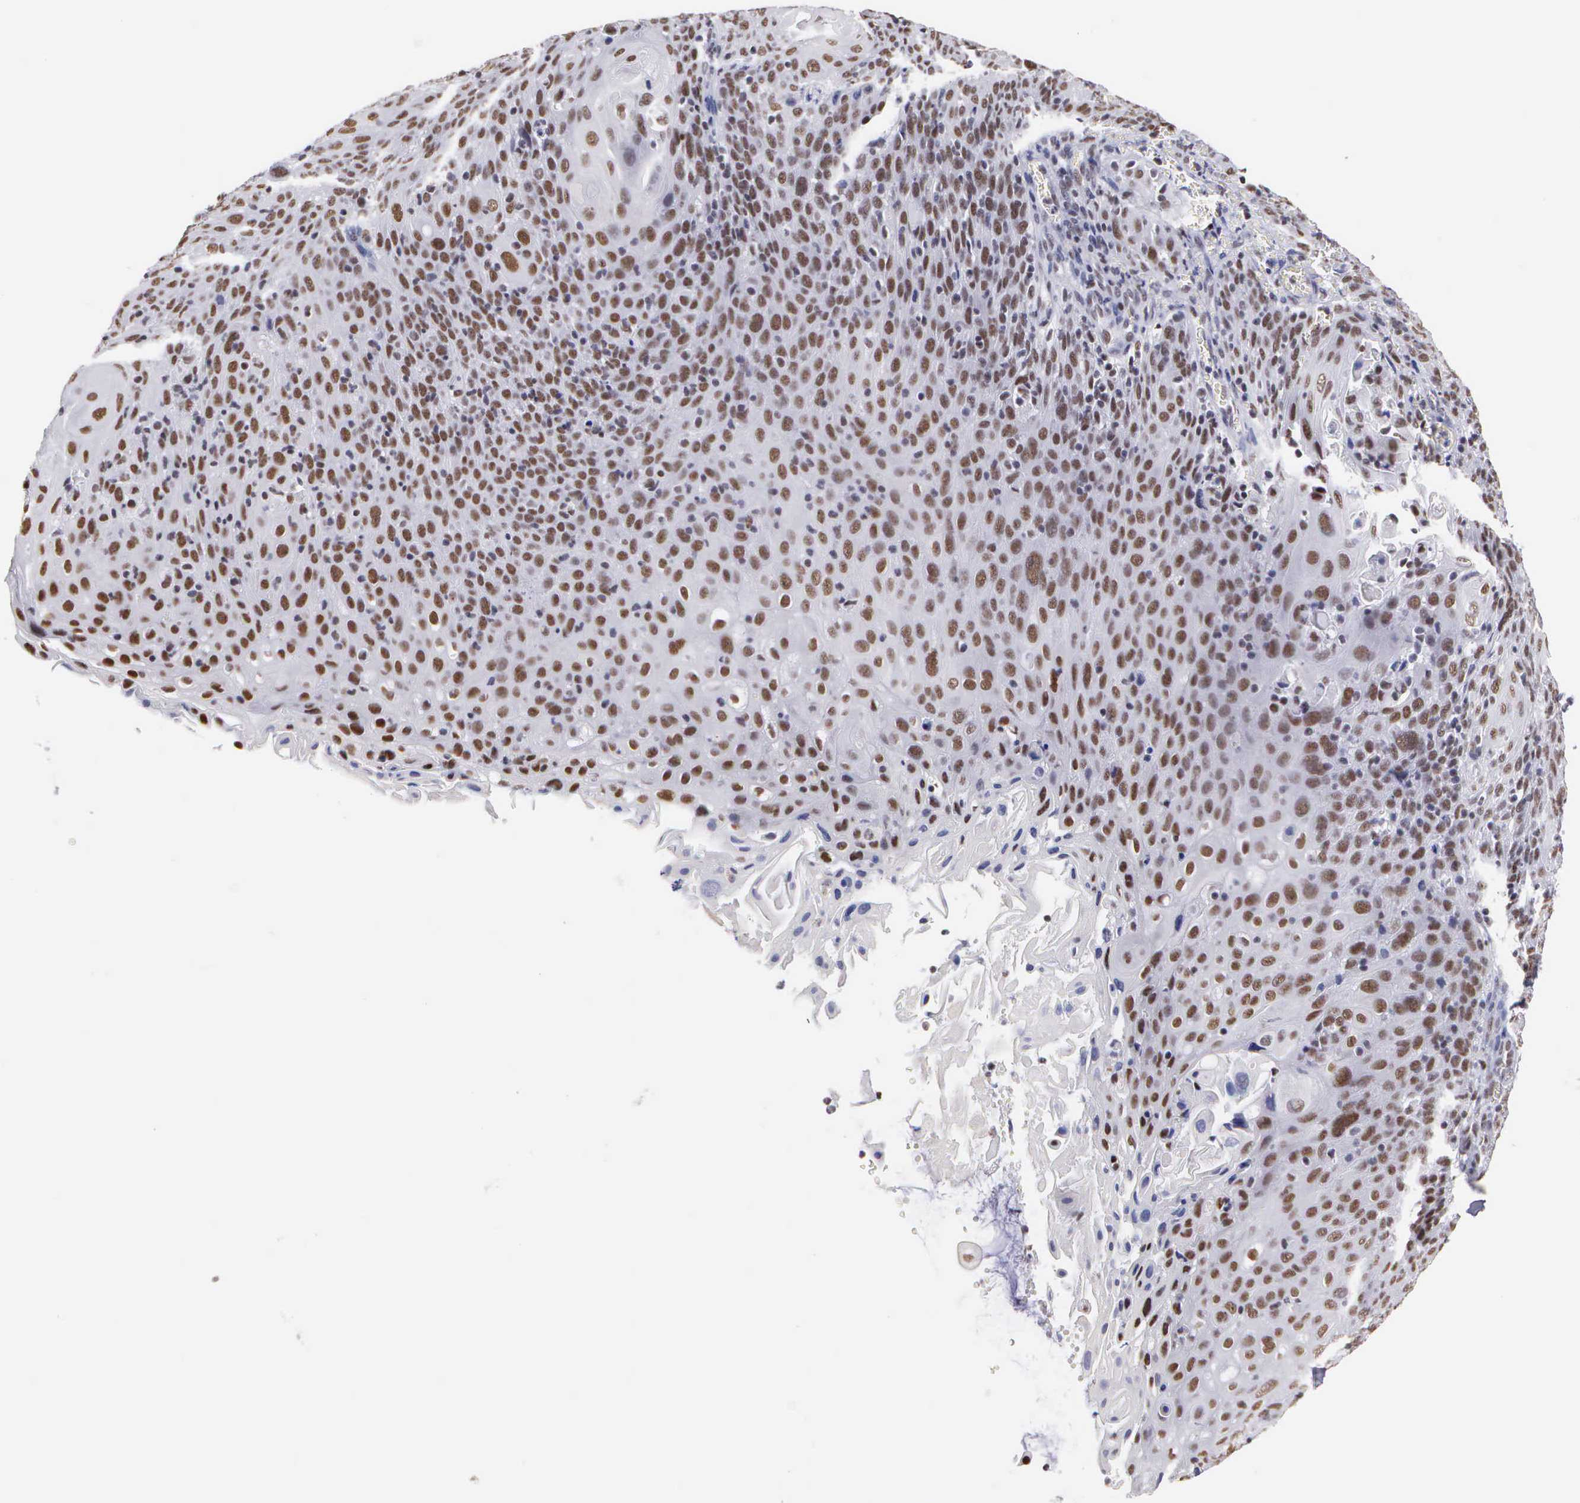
{"staining": {"intensity": "strong", "quantity": ">75%", "location": "nuclear"}, "tissue": "cervical cancer", "cell_type": "Tumor cells", "image_type": "cancer", "snomed": [{"axis": "morphology", "description": "Squamous cell carcinoma, NOS"}, {"axis": "topography", "description": "Cervix"}], "caption": "Immunohistochemistry (DAB (3,3'-diaminobenzidine)) staining of cervical squamous cell carcinoma exhibits strong nuclear protein expression in about >75% of tumor cells. (DAB (3,3'-diaminobenzidine) IHC, brown staining for protein, blue staining for nuclei).", "gene": "CSTF2", "patient": {"sex": "female", "age": 54}}